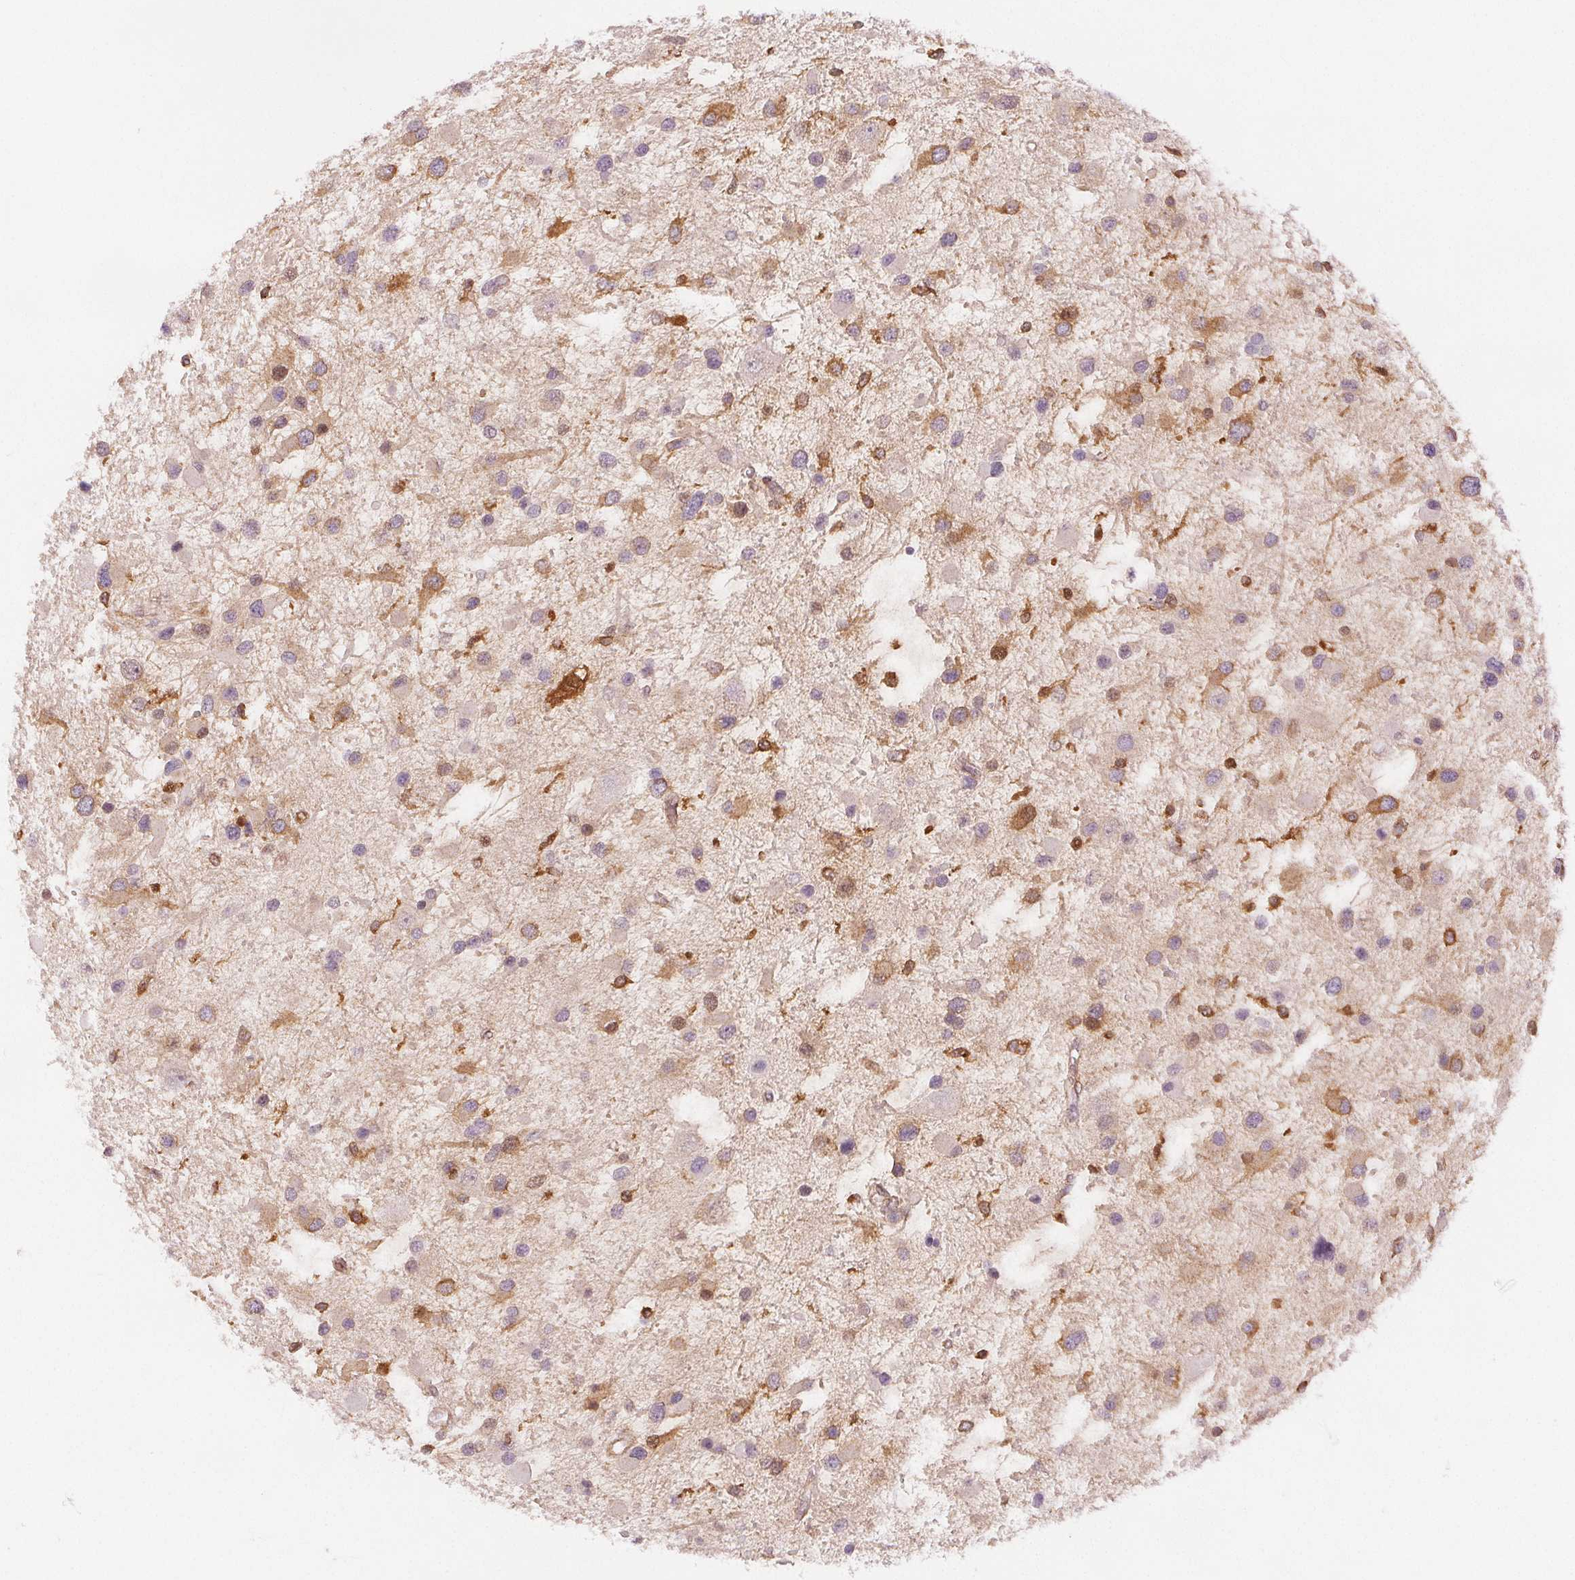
{"staining": {"intensity": "moderate", "quantity": "25%-75%", "location": "cytoplasmic/membranous"}, "tissue": "glioma", "cell_type": "Tumor cells", "image_type": "cancer", "snomed": [{"axis": "morphology", "description": "Glioma, malignant, Low grade"}, {"axis": "topography", "description": "Brain"}], "caption": "This is a photomicrograph of immunohistochemistry staining of malignant glioma (low-grade), which shows moderate staining in the cytoplasmic/membranous of tumor cells.", "gene": "DIAPH2", "patient": {"sex": "female", "age": 32}}